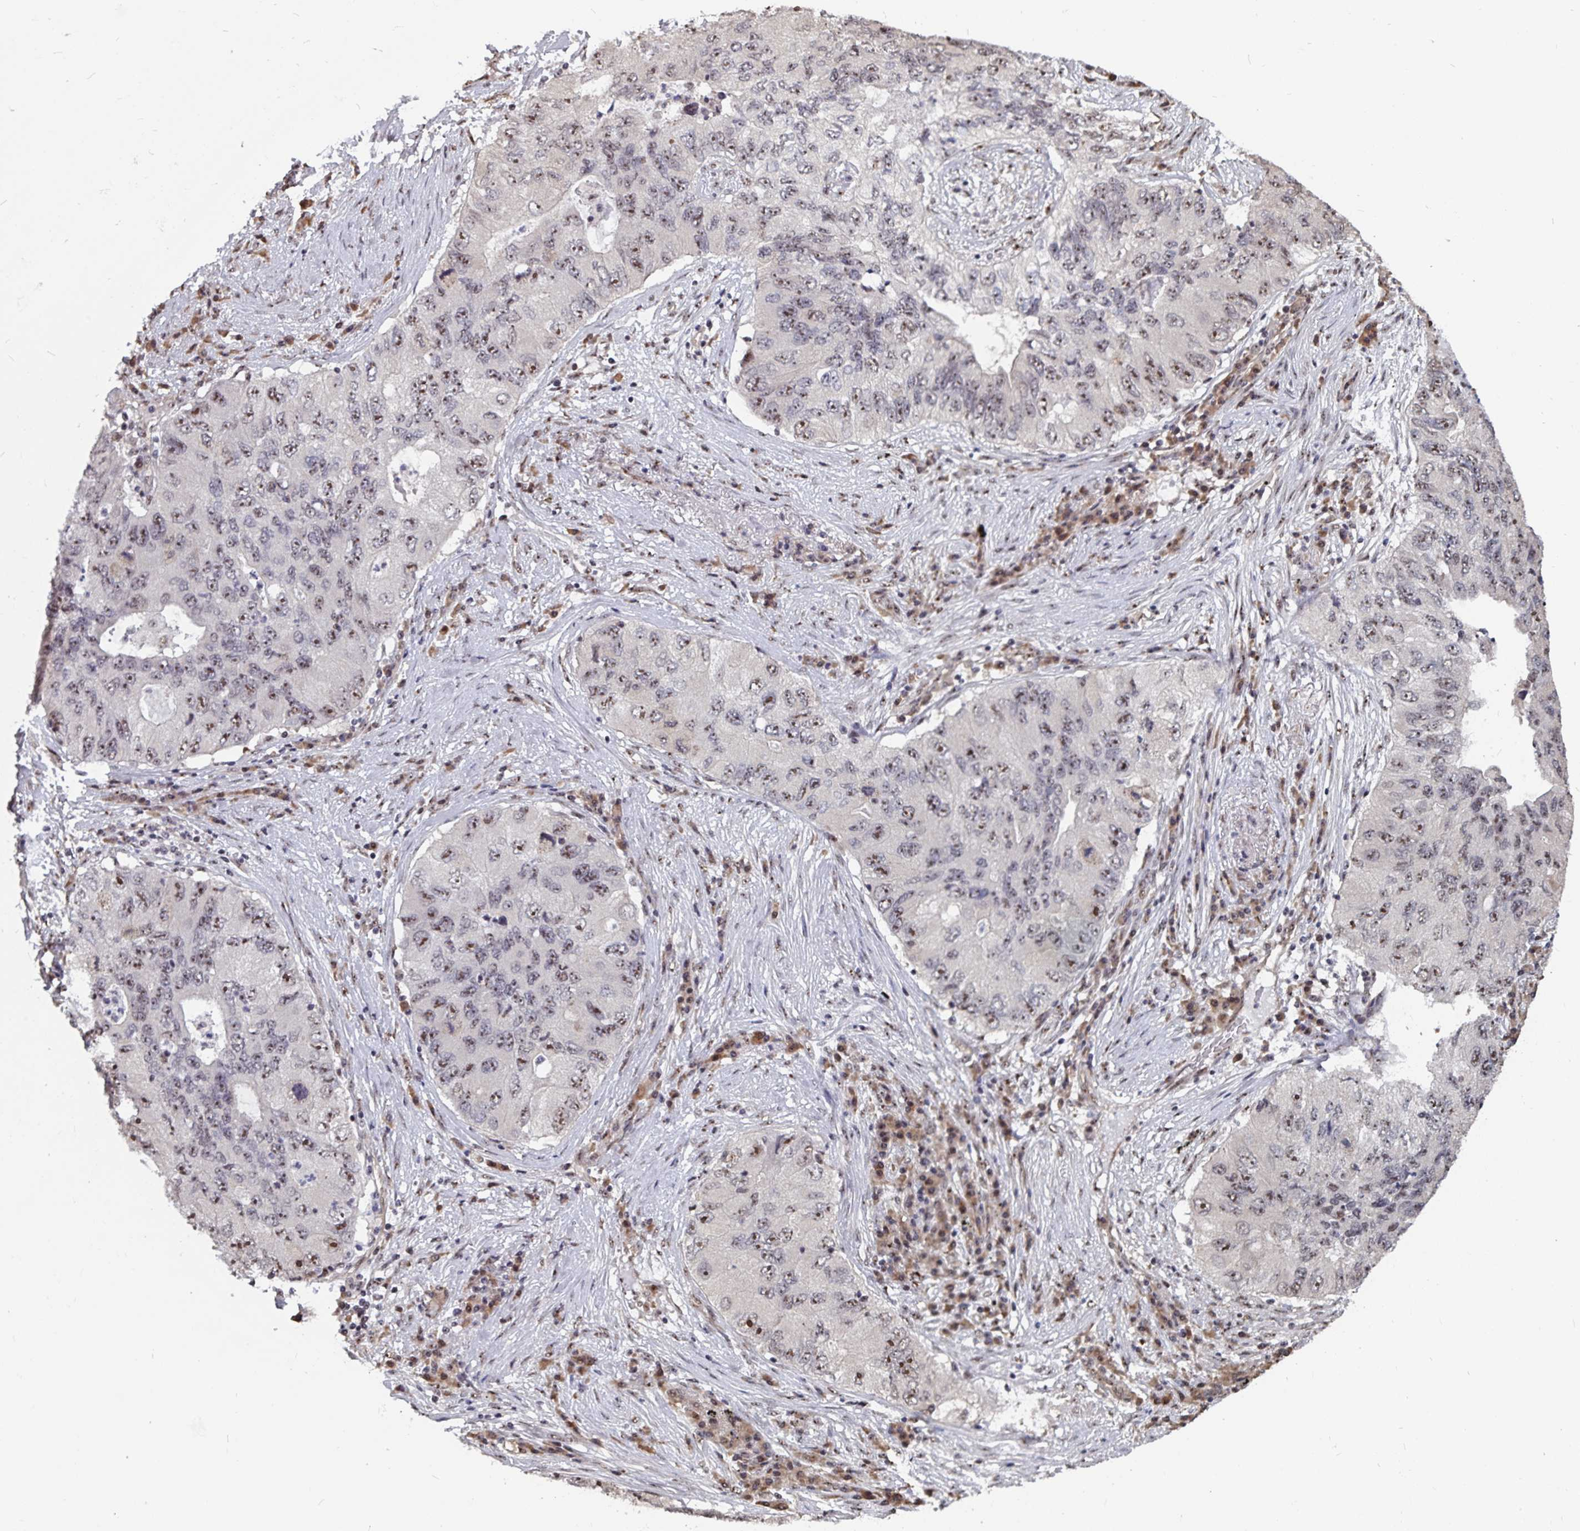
{"staining": {"intensity": "moderate", "quantity": "25%-75%", "location": "nuclear"}, "tissue": "lung cancer", "cell_type": "Tumor cells", "image_type": "cancer", "snomed": [{"axis": "morphology", "description": "Adenocarcinoma, NOS"}, {"axis": "morphology", "description": "Adenocarcinoma, metastatic, NOS"}, {"axis": "topography", "description": "Lymph node"}, {"axis": "topography", "description": "Lung"}], "caption": "Immunohistochemical staining of human lung adenocarcinoma exhibits medium levels of moderate nuclear protein expression in about 25%-75% of tumor cells.", "gene": "LAS1L", "patient": {"sex": "female", "age": 54}}